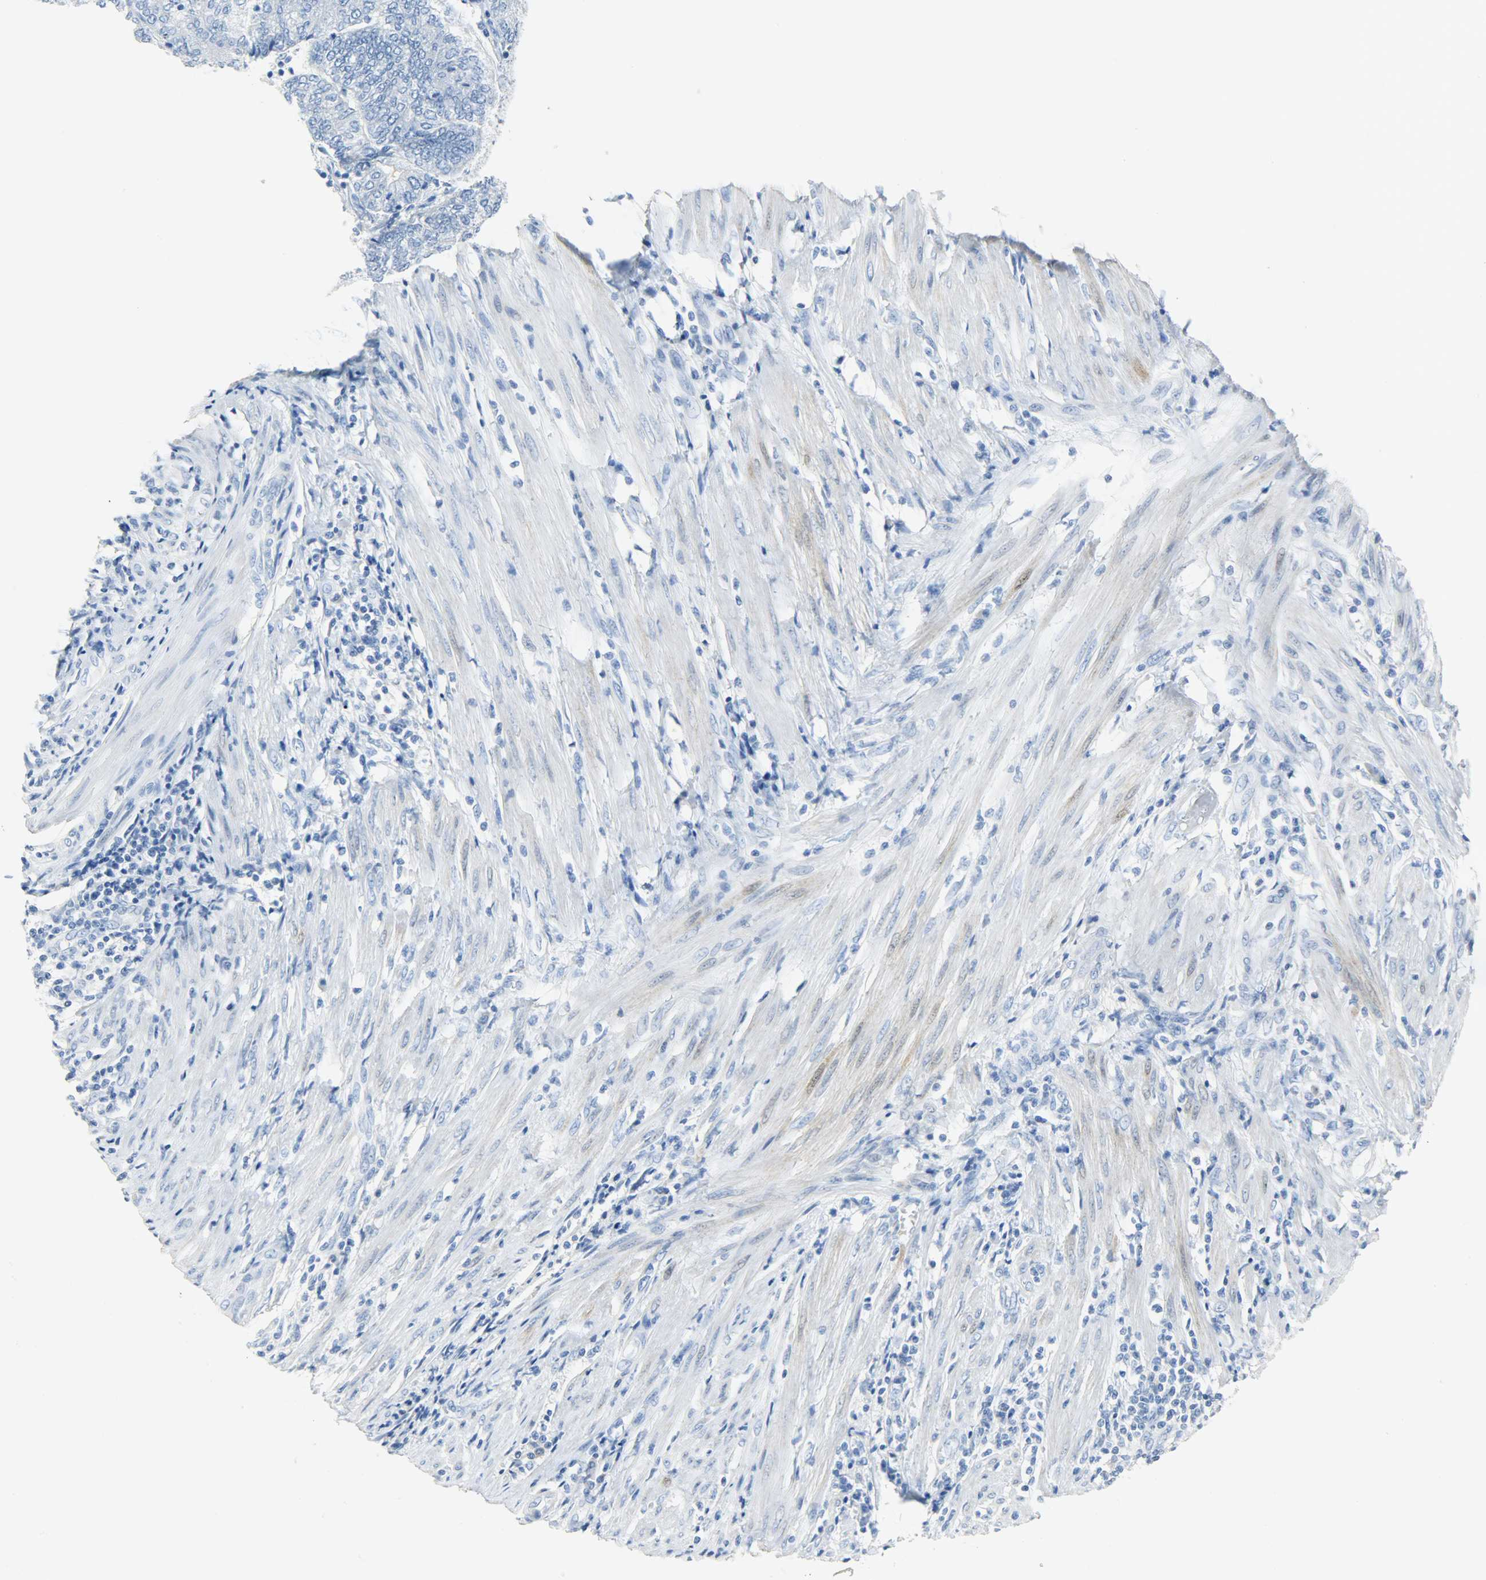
{"staining": {"intensity": "negative", "quantity": "none", "location": "none"}, "tissue": "endometrial cancer", "cell_type": "Tumor cells", "image_type": "cancer", "snomed": [{"axis": "morphology", "description": "Adenocarcinoma, NOS"}, {"axis": "topography", "description": "Uterus"}, {"axis": "topography", "description": "Endometrium"}], "caption": "High power microscopy micrograph of an immunohistochemistry (IHC) micrograph of adenocarcinoma (endometrial), revealing no significant expression in tumor cells.", "gene": "CA3", "patient": {"sex": "female", "age": 70}}